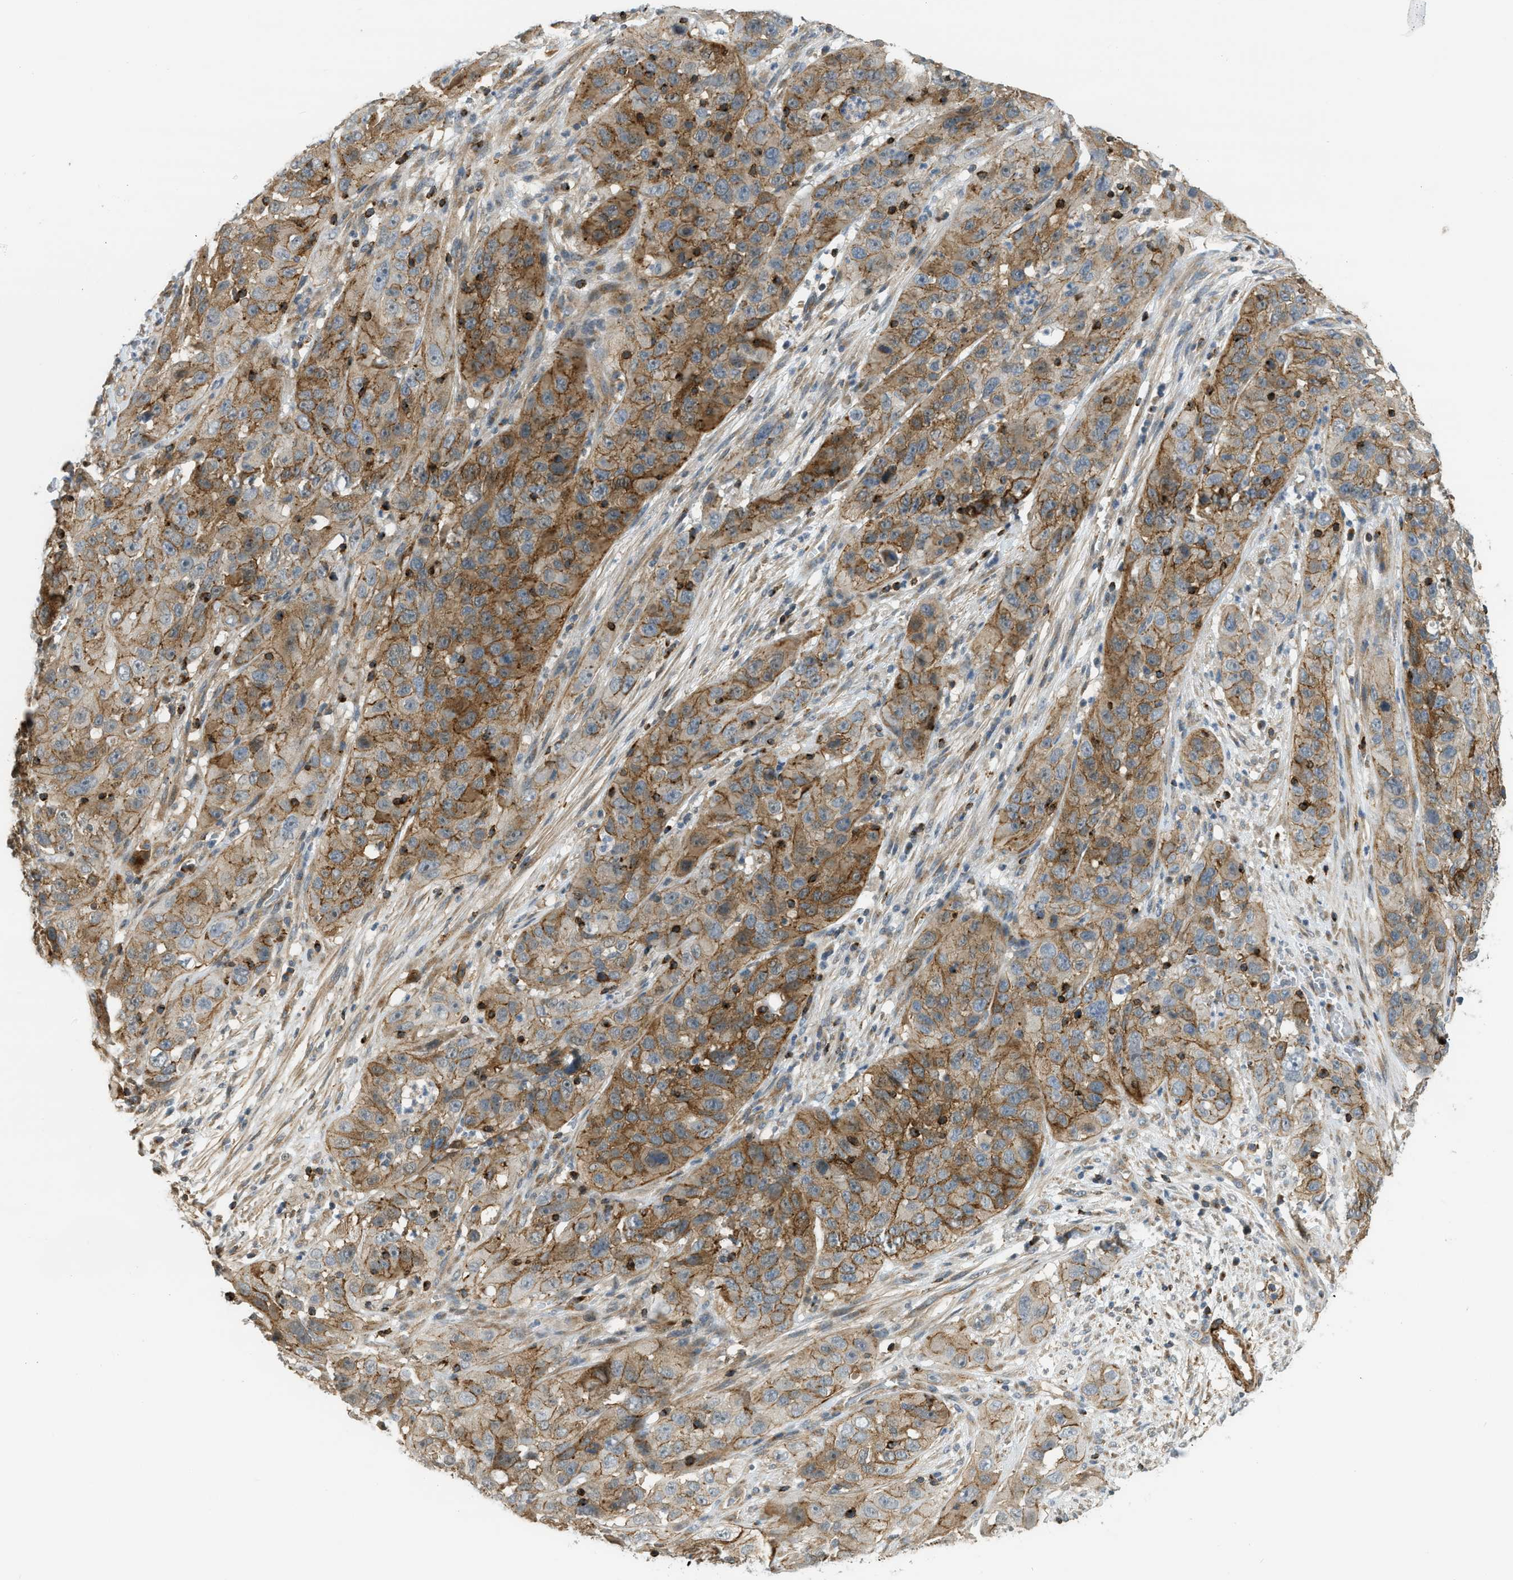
{"staining": {"intensity": "moderate", "quantity": ">75%", "location": "cytoplasmic/membranous"}, "tissue": "cervical cancer", "cell_type": "Tumor cells", "image_type": "cancer", "snomed": [{"axis": "morphology", "description": "Squamous cell carcinoma, NOS"}, {"axis": "topography", "description": "Cervix"}], "caption": "About >75% of tumor cells in cervical squamous cell carcinoma exhibit moderate cytoplasmic/membranous protein expression as visualized by brown immunohistochemical staining.", "gene": "KIAA1671", "patient": {"sex": "female", "age": 32}}